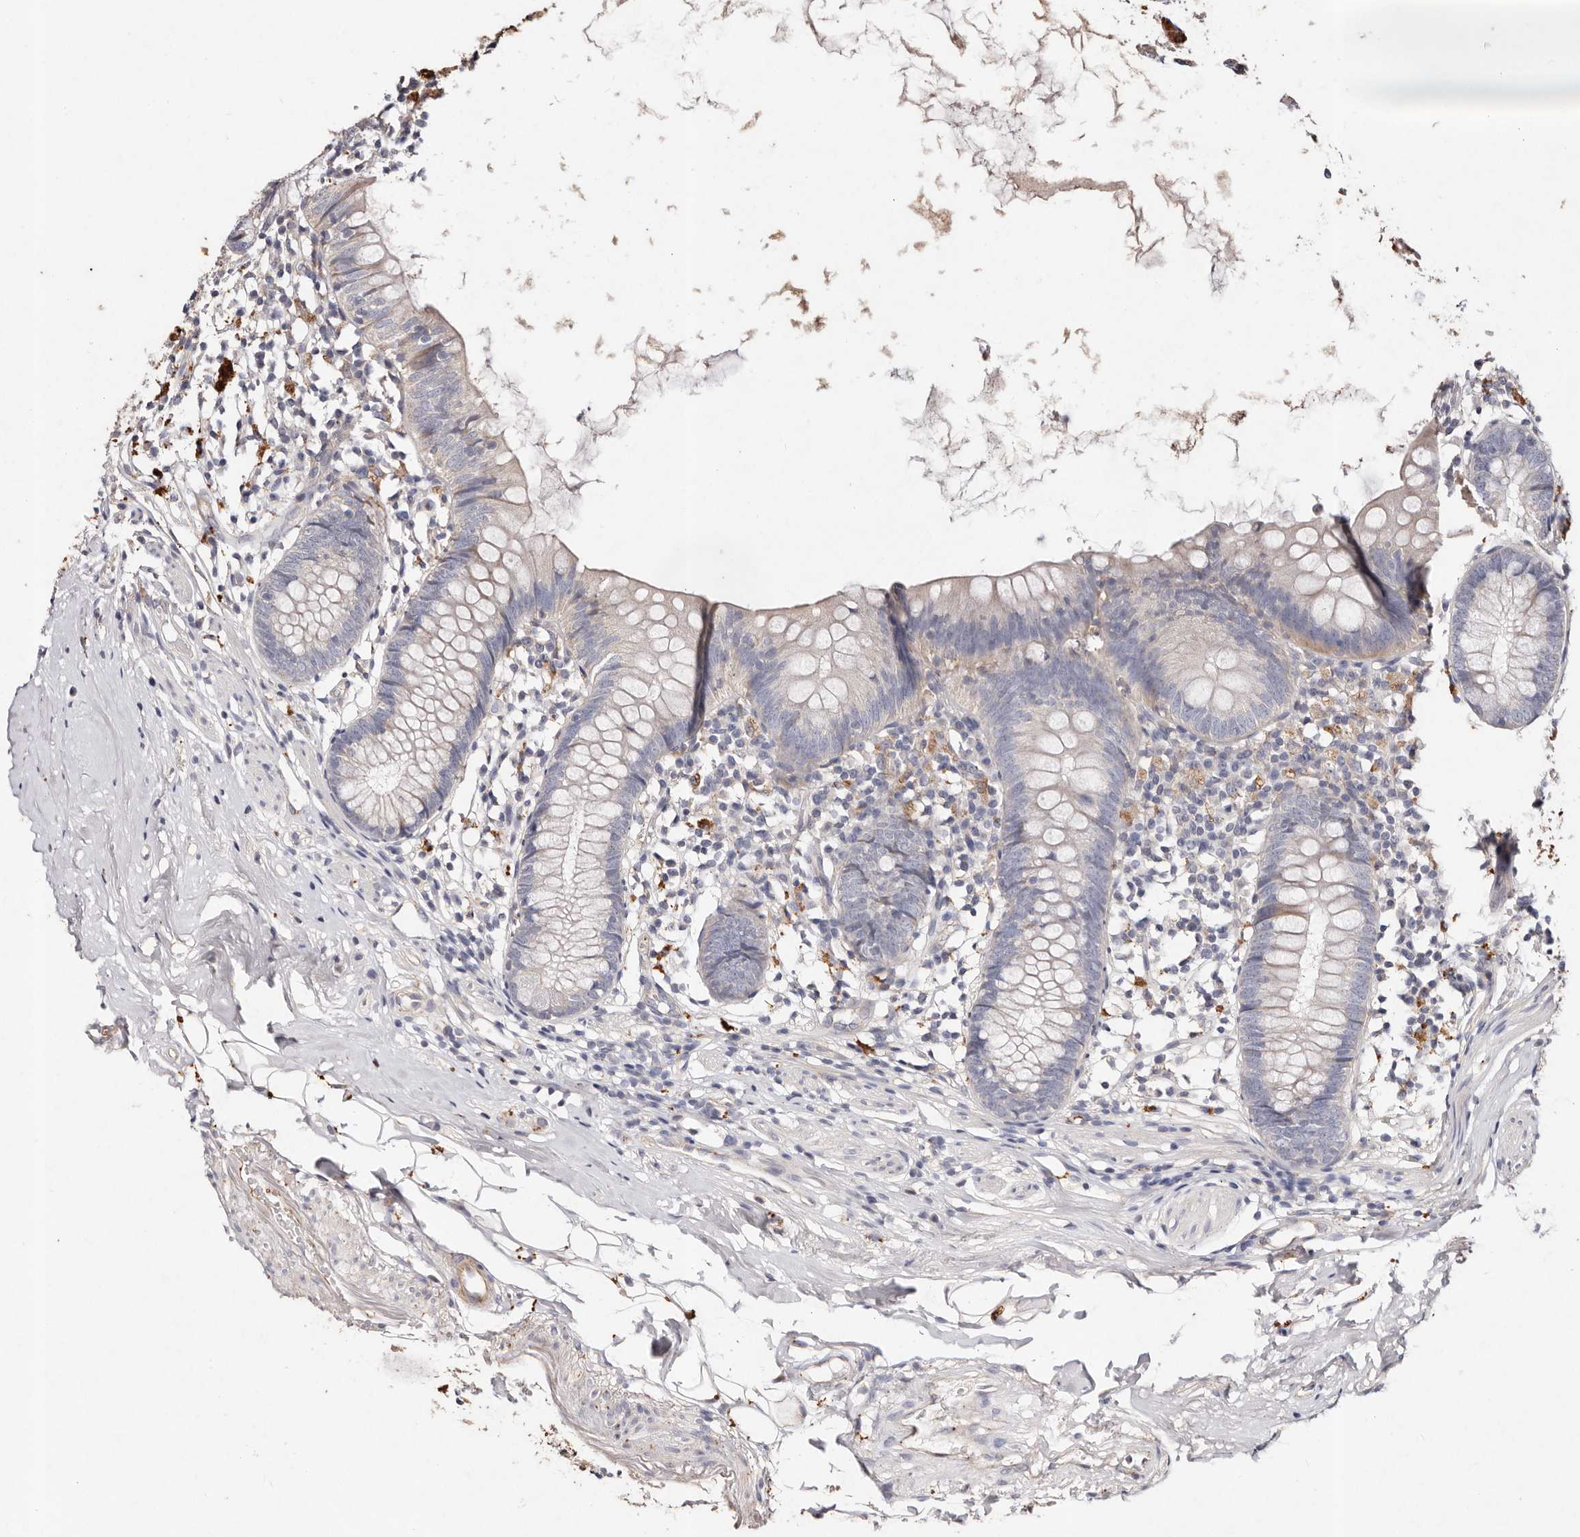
{"staining": {"intensity": "negative", "quantity": "none", "location": "none"}, "tissue": "appendix", "cell_type": "Glandular cells", "image_type": "normal", "snomed": [{"axis": "morphology", "description": "Normal tissue, NOS"}, {"axis": "topography", "description": "Appendix"}], "caption": "Immunohistochemistry image of normal appendix: human appendix stained with DAB (3,3'-diaminobenzidine) shows no significant protein staining in glandular cells. The staining was performed using DAB to visualize the protein expression in brown, while the nuclei were stained in blue with hematoxylin (Magnification: 20x).", "gene": "THBS3", "patient": {"sex": "female", "age": 62}}